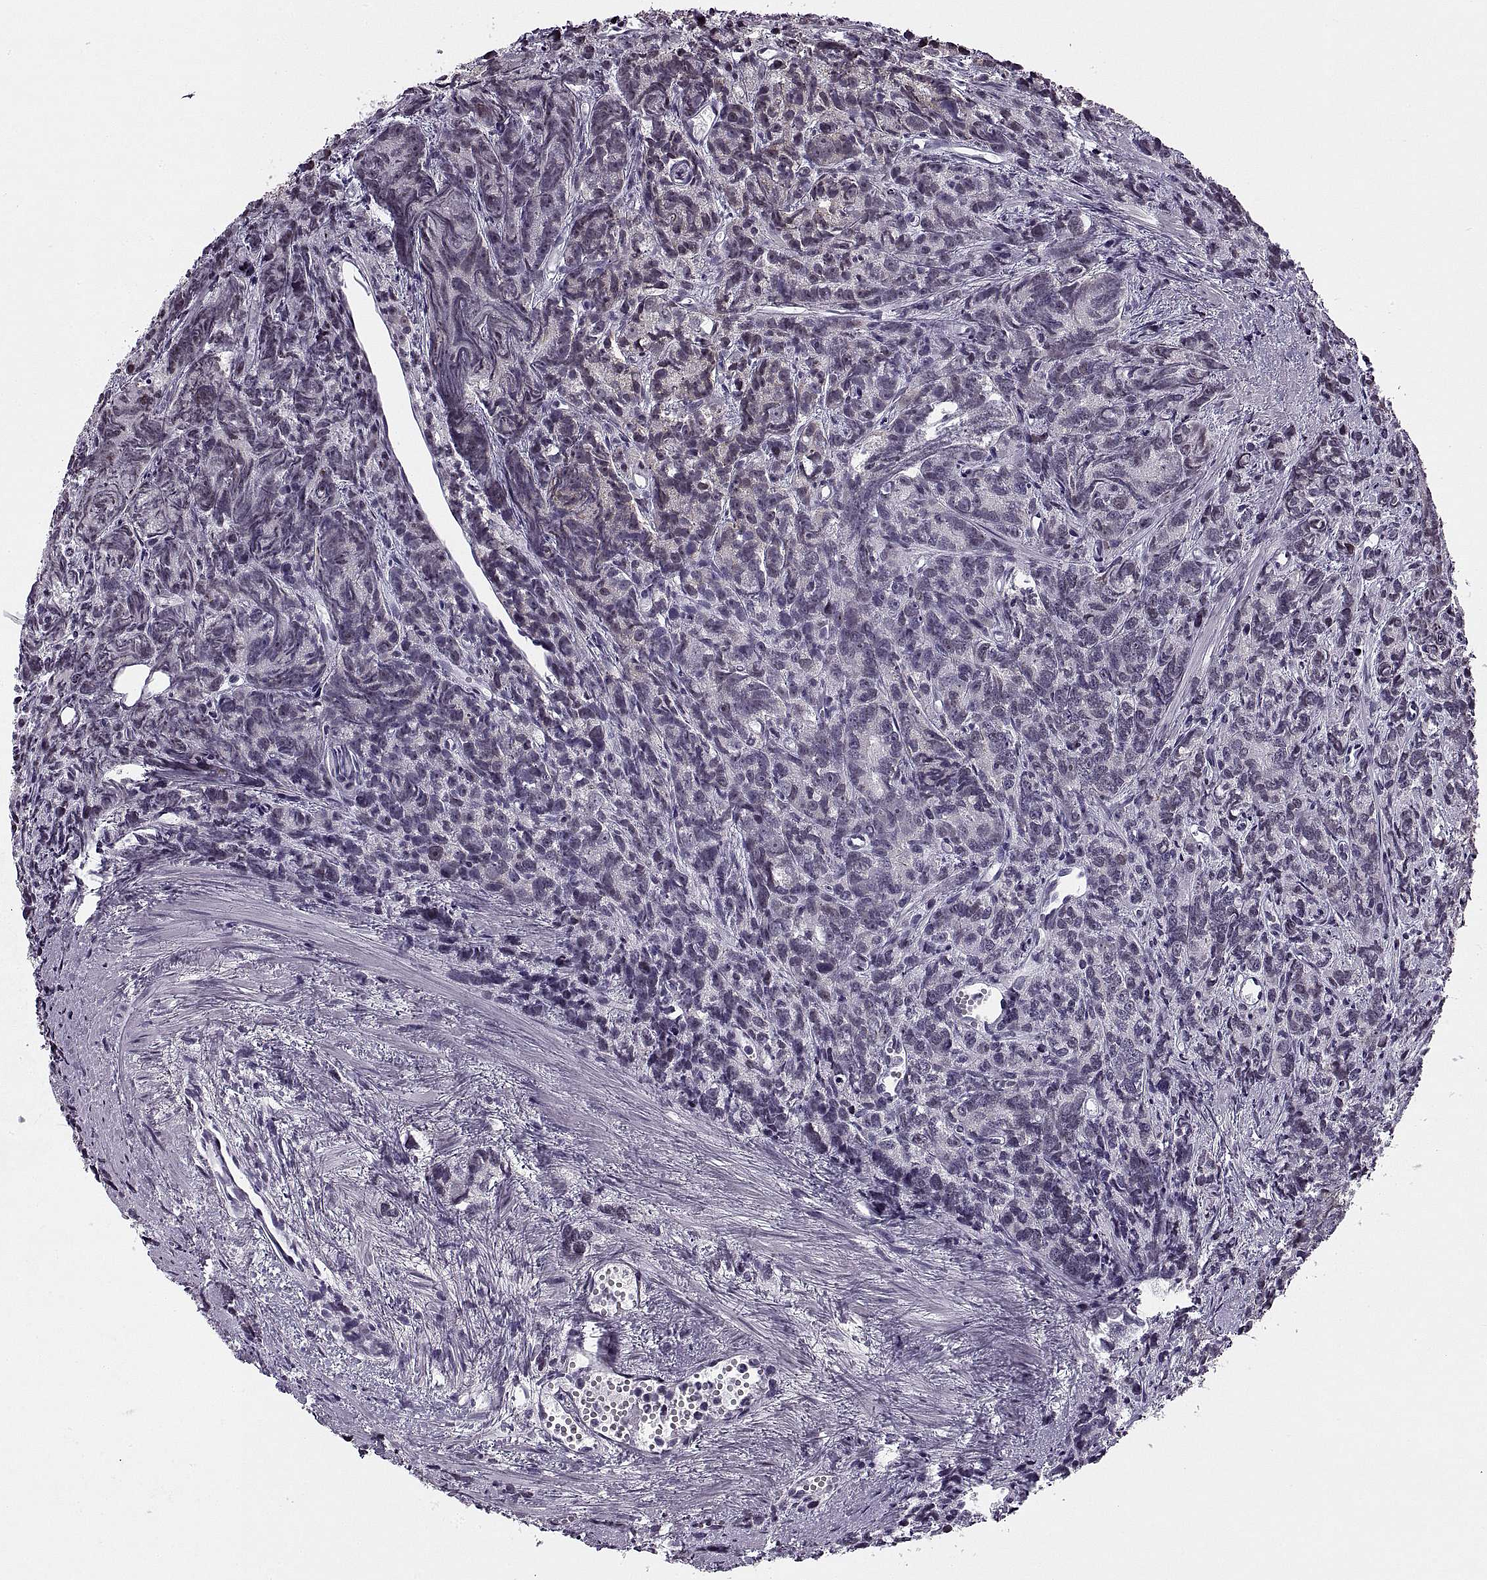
{"staining": {"intensity": "negative", "quantity": "none", "location": "none"}, "tissue": "prostate cancer", "cell_type": "Tumor cells", "image_type": "cancer", "snomed": [{"axis": "morphology", "description": "Adenocarcinoma, High grade"}, {"axis": "topography", "description": "Prostate"}], "caption": "DAB (3,3'-diaminobenzidine) immunohistochemical staining of adenocarcinoma (high-grade) (prostate) displays no significant staining in tumor cells.", "gene": "TBC1D3G", "patient": {"sex": "male", "age": 77}}